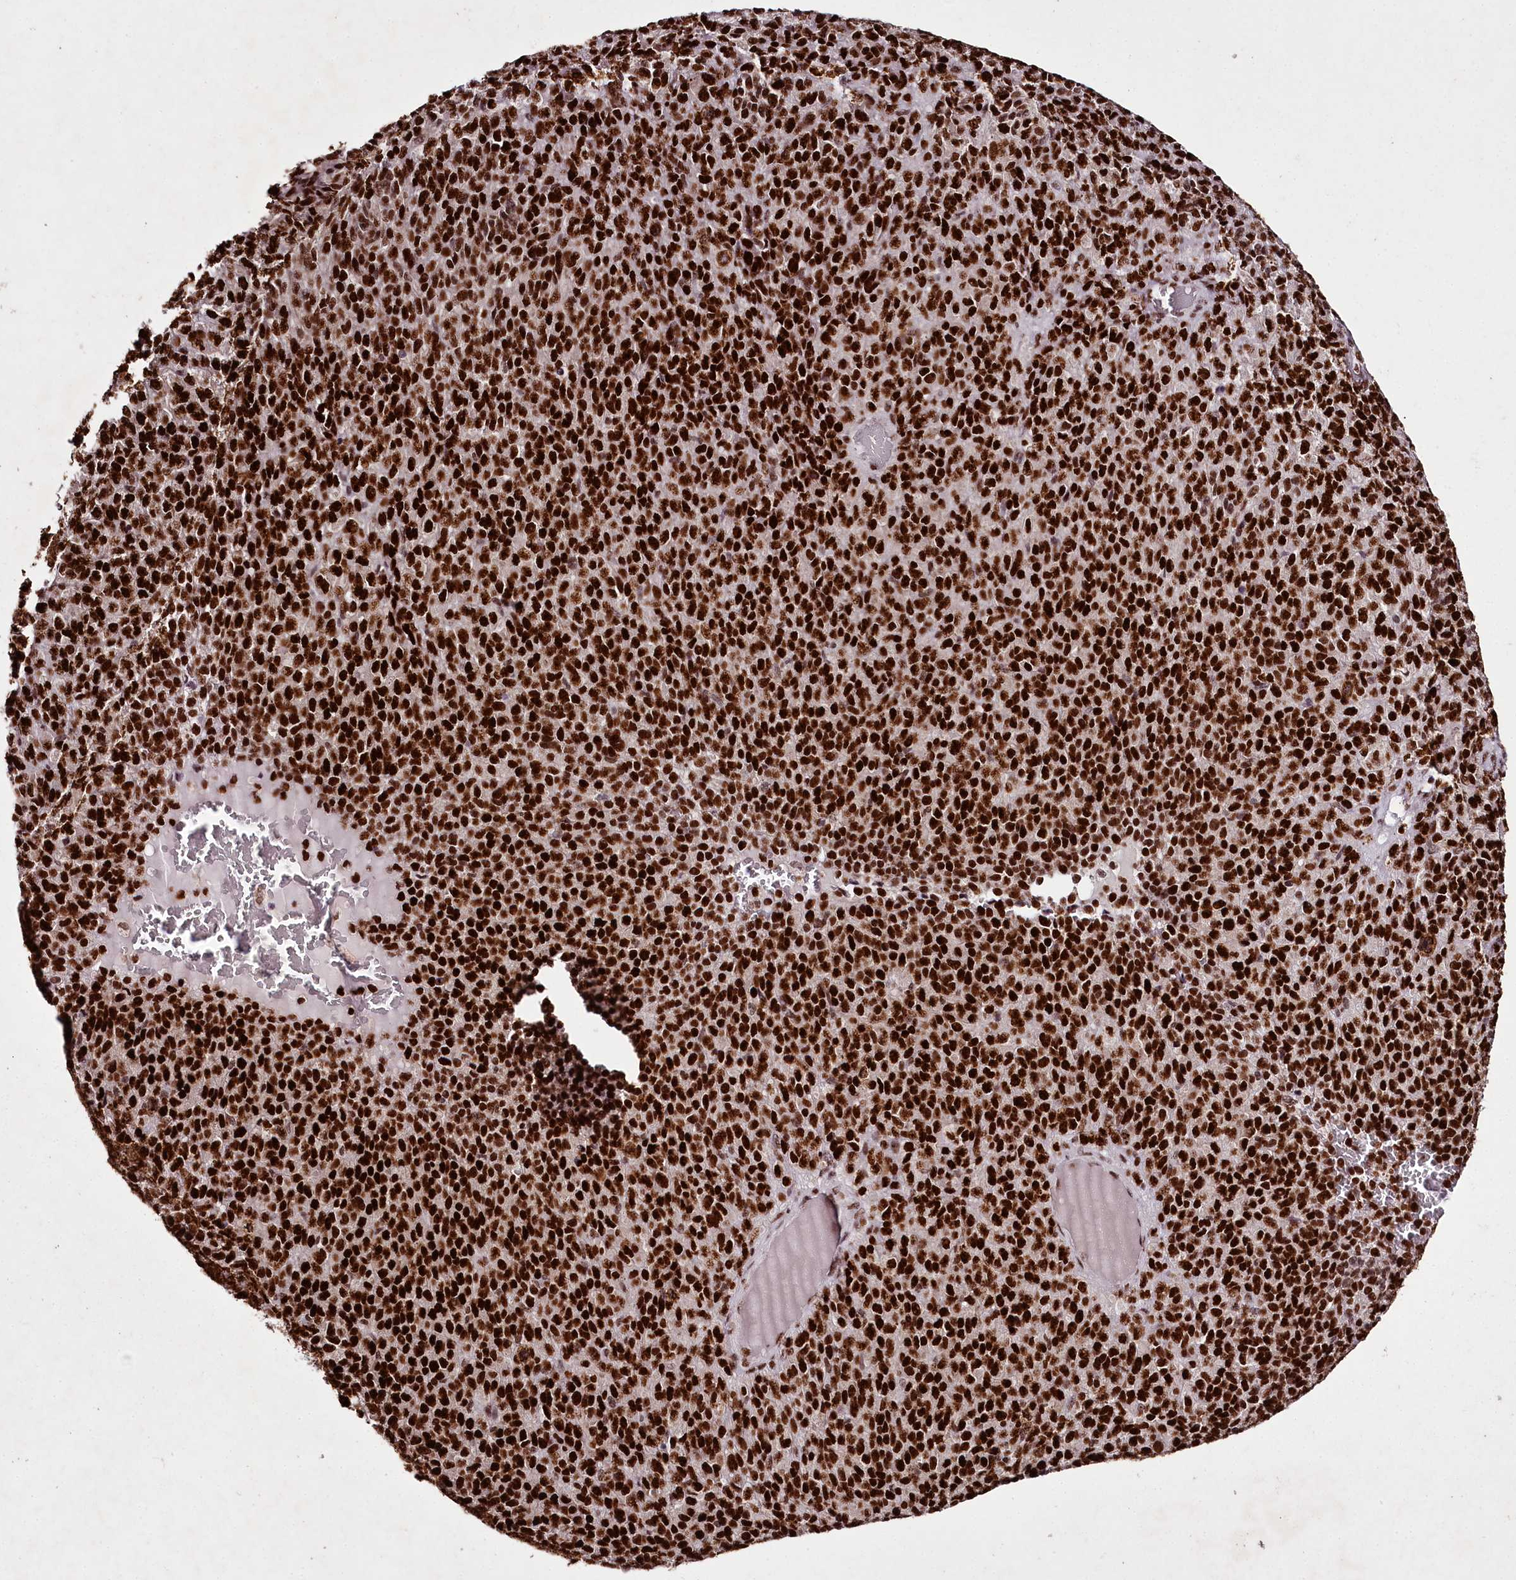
{"staining": {"intensity": "strong", "quantity": ">75%", "location": "nuclear"}, "tissue": "melanoma", "cell_type": "Tumor cells", "image_type": "cancer", "snomed": [{"axis": "morphology", "description": "Malignant melanoma, Metastatic site"}, {"axis": "topography", "description": "Brain"}], "caption": "An immunohistochemistry histopathology image of neoplastic tissue is shown. Protein staining in brown highlights strong nuclear positivity in melanoma within tumor cells.", "gene": "PSPC1", "patient": {"sex": "female", "age": 56}}